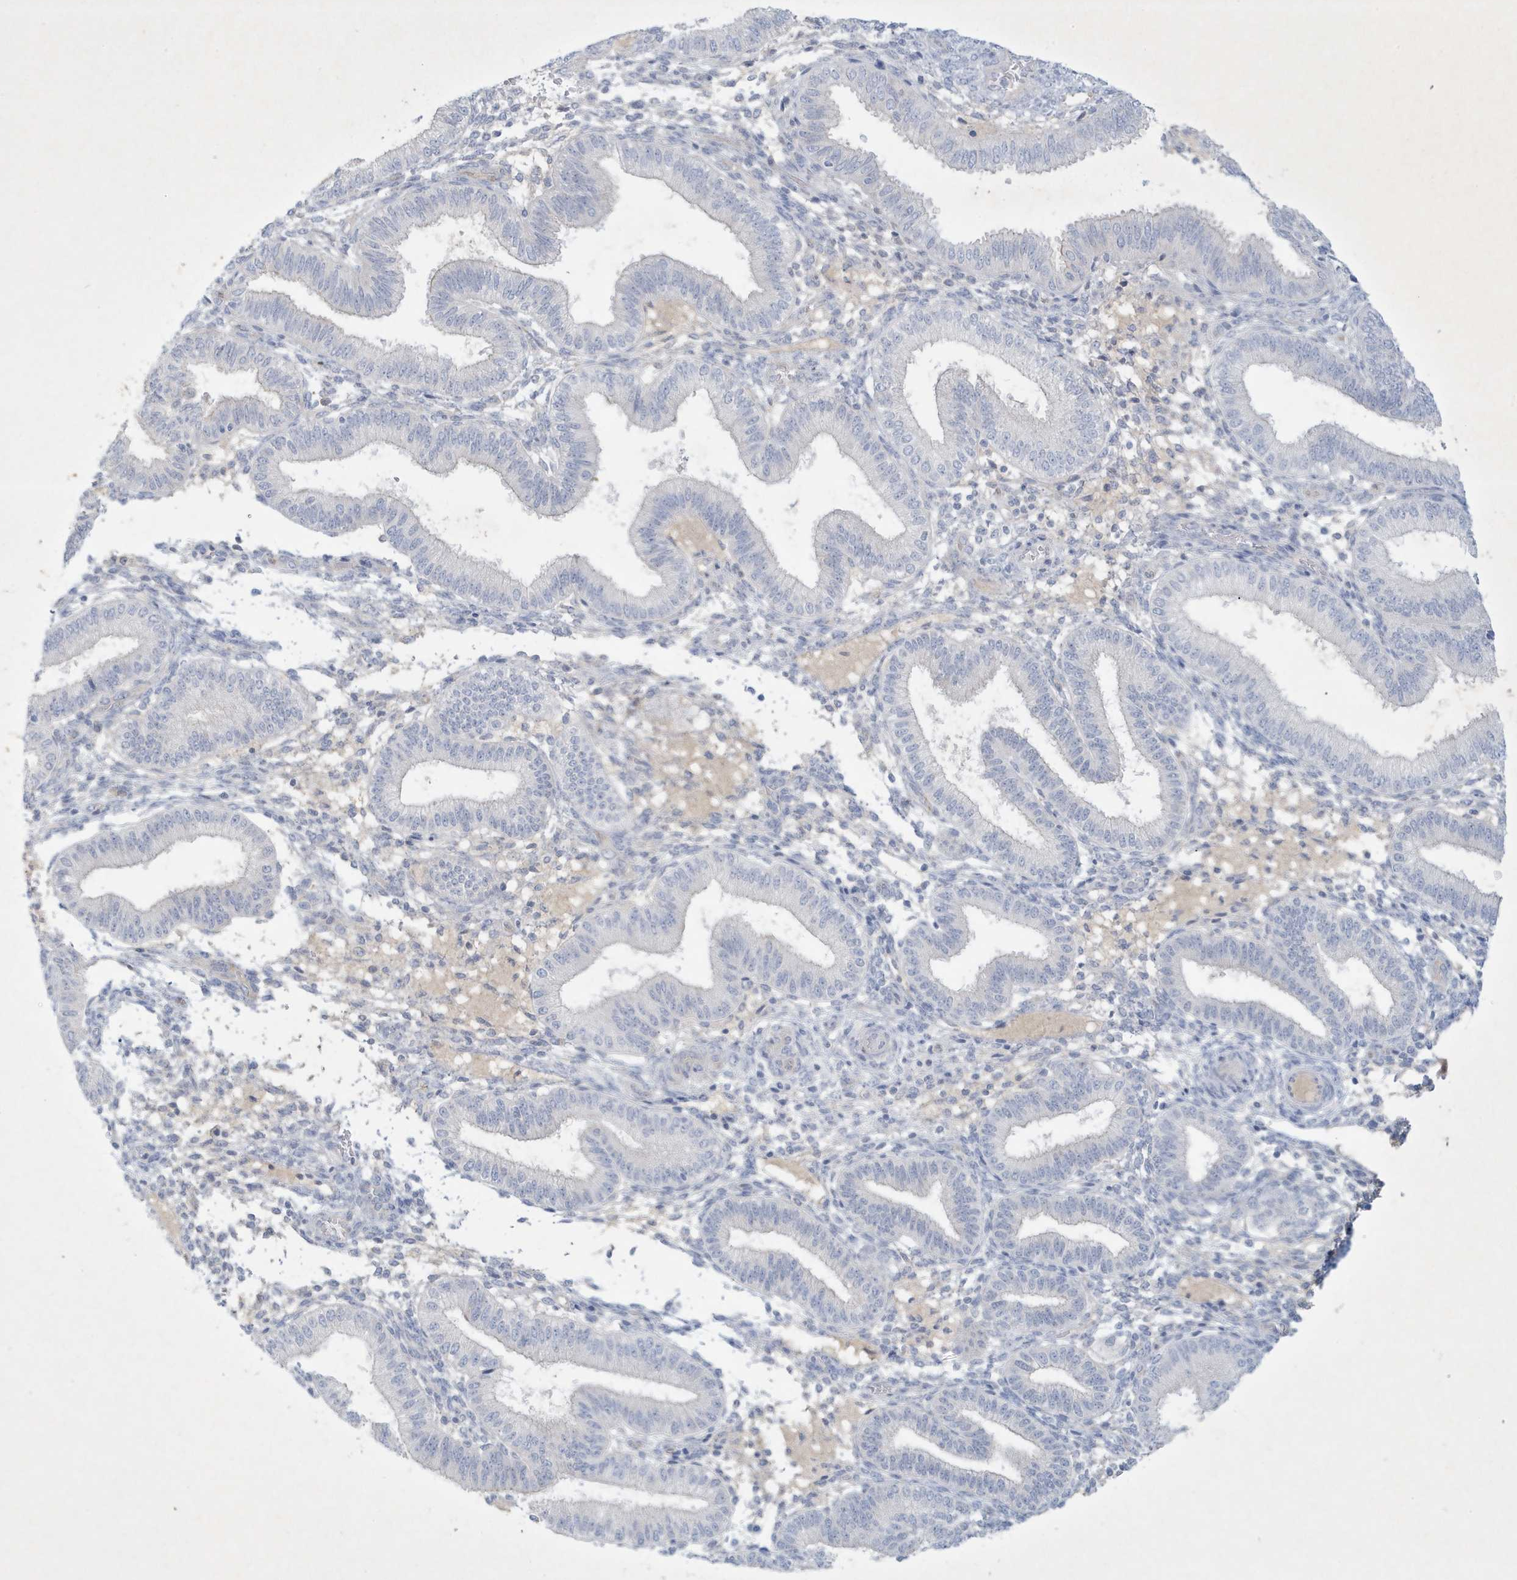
{"staining": {"intensity": "negative", "quantity": "none", "location": "none"}, "tissue": "endometrium", "cell_type": "Cells in endometrial stroma", "image_type": "normal", "snomed": [{"axis": "morphology", "description": "Normal tissue, NOS"}, {"axis": "topography", "description": "Endometrium"}], "caption": "IHC photomicrograph of benign endometrium stained for a protein (brown), which shows no staining in cells in endometrial stroma. Nuclei are stained in blue.", "gene": "CCDC24", "patient": {"sex": "female", "age": 39}}